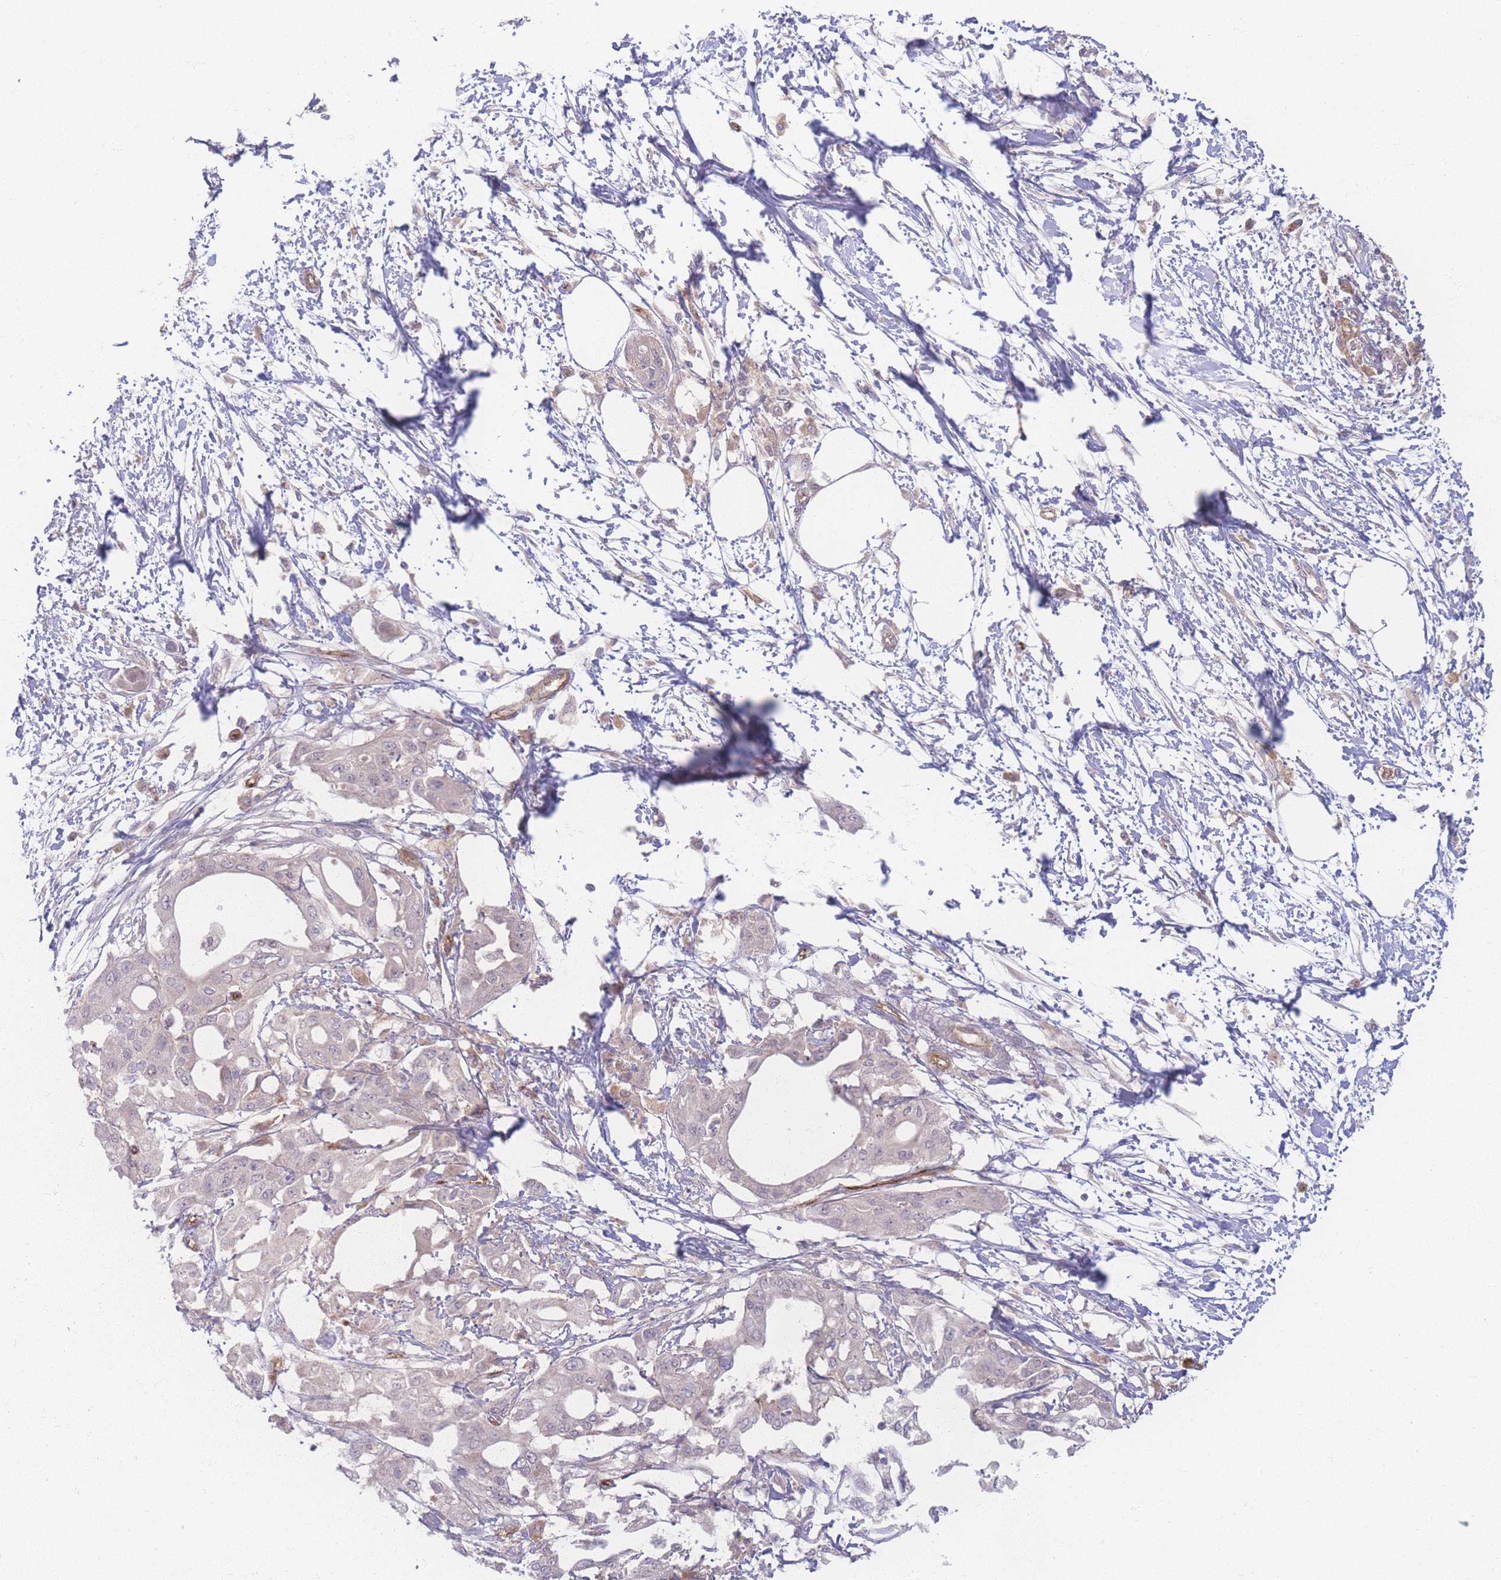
{"staining": {"intensity": "negative", "quantity": "none", "location": "none"}, "tissue": "pancreatic cancer", "cell_type": "Tumor cells", "image_type": "cancer", "snomed": [{"axis": "morphology", "description": "Adenocarcinoma, NOS"}, {"axis": "topography", "description": "Pancreas"}], "caption": "Tumor cells are negative for protein expression in human pancreatic adenocarcinoma.", "gene": "INSR", "patient": {"sex": "male", "age": 68}}